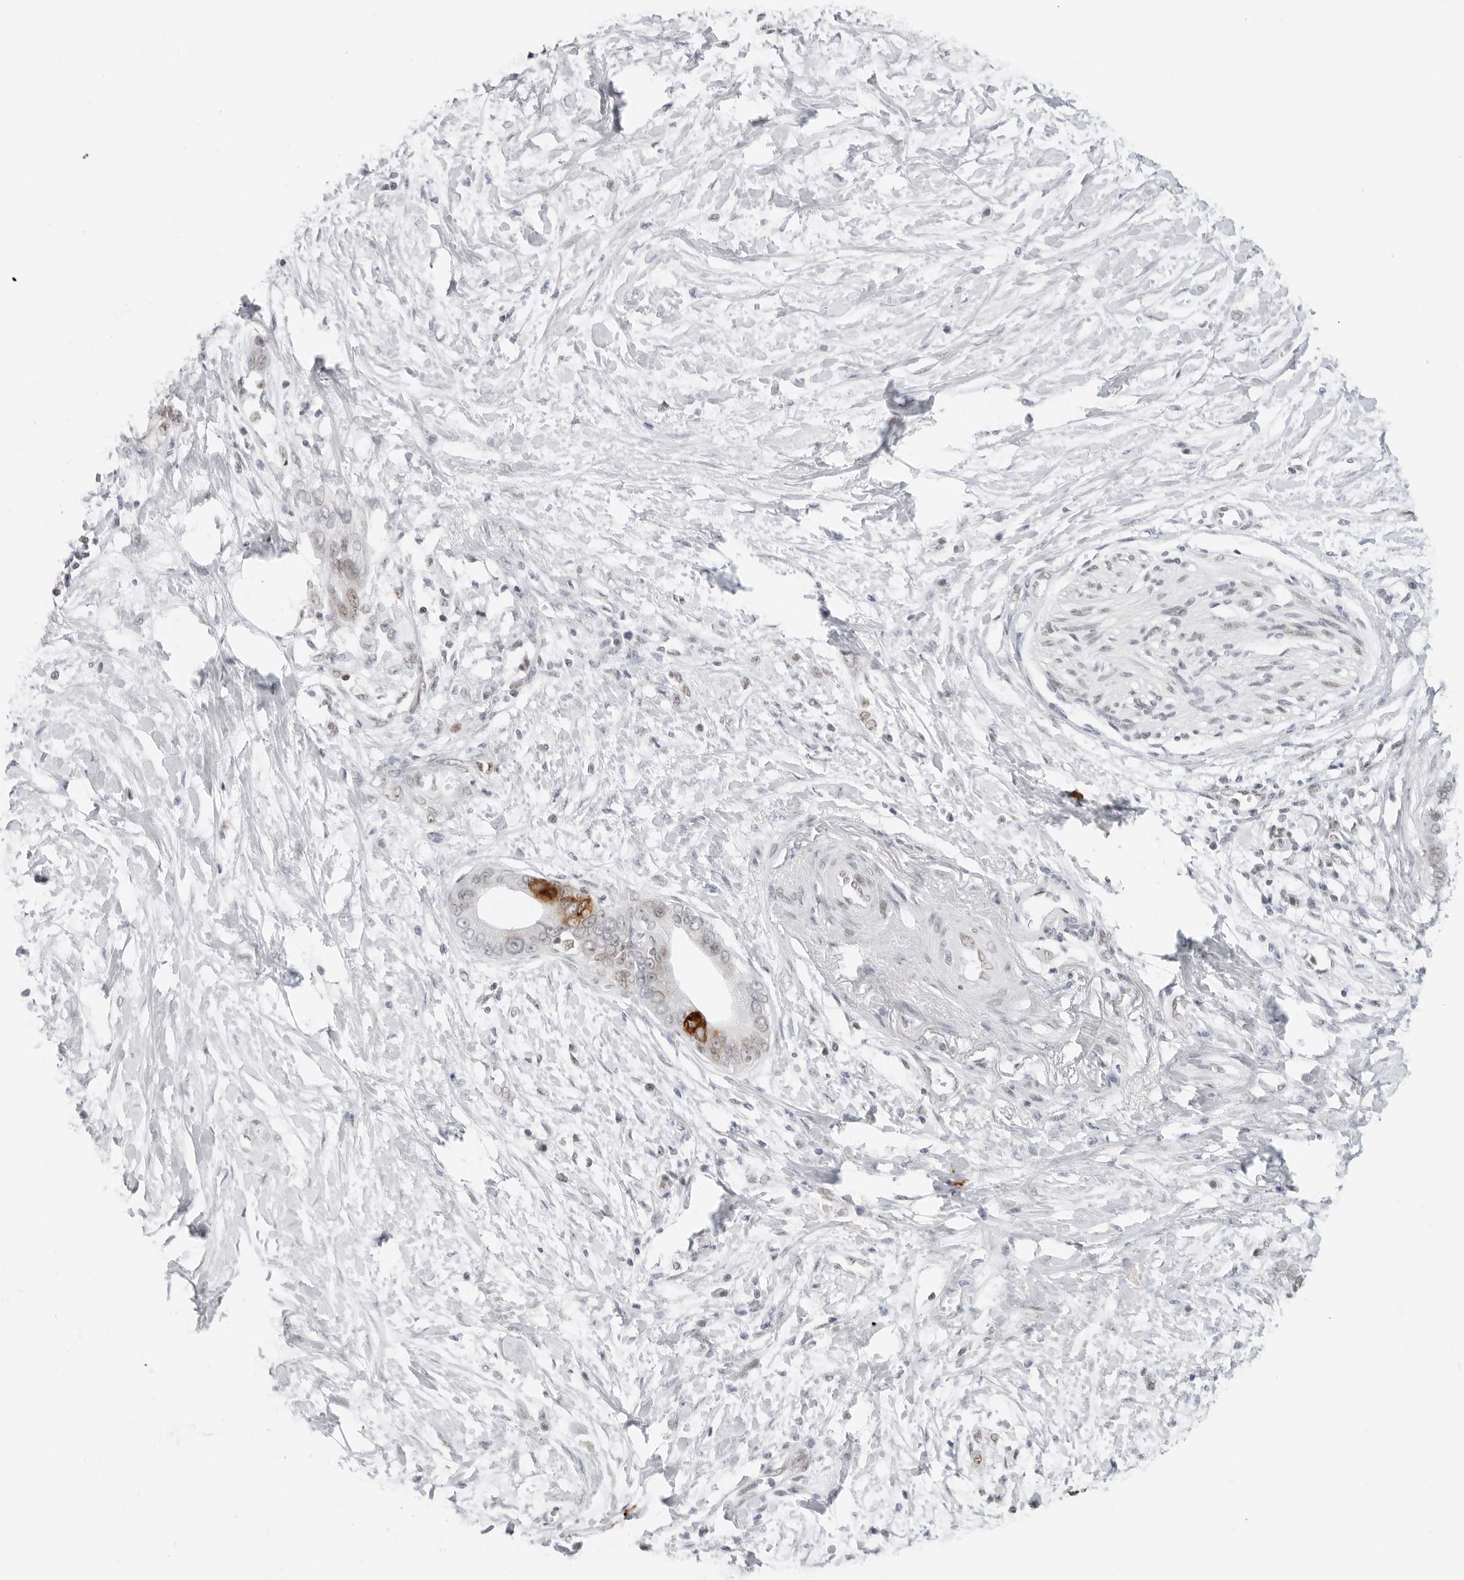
{"staining": {"intensity": "strong", "quantity": "<25%", "location": "cytoplasmic/membranous"}, "tissue": "pancreatic cancer", "cell_type": "Tumor cells", "image_type": "cancer", "snomed": [{"axis": "morphology", "description": "Normal tissue, NOS"}, {"axis": "morphology", "description": "Adenocarcinoma, NOS"}, {"axis": "topography", "description": "Pancreas"}, {"axis": "topography", "description": "Peripheral nerve tissue"}], "caption": "A brown stain highlights strong cytoplasmic/membranous staining of a protein in human pancreatic cancer tumor cells.", "gene": "FOXK2", "patient": {"sex": "male", "age": 59}}